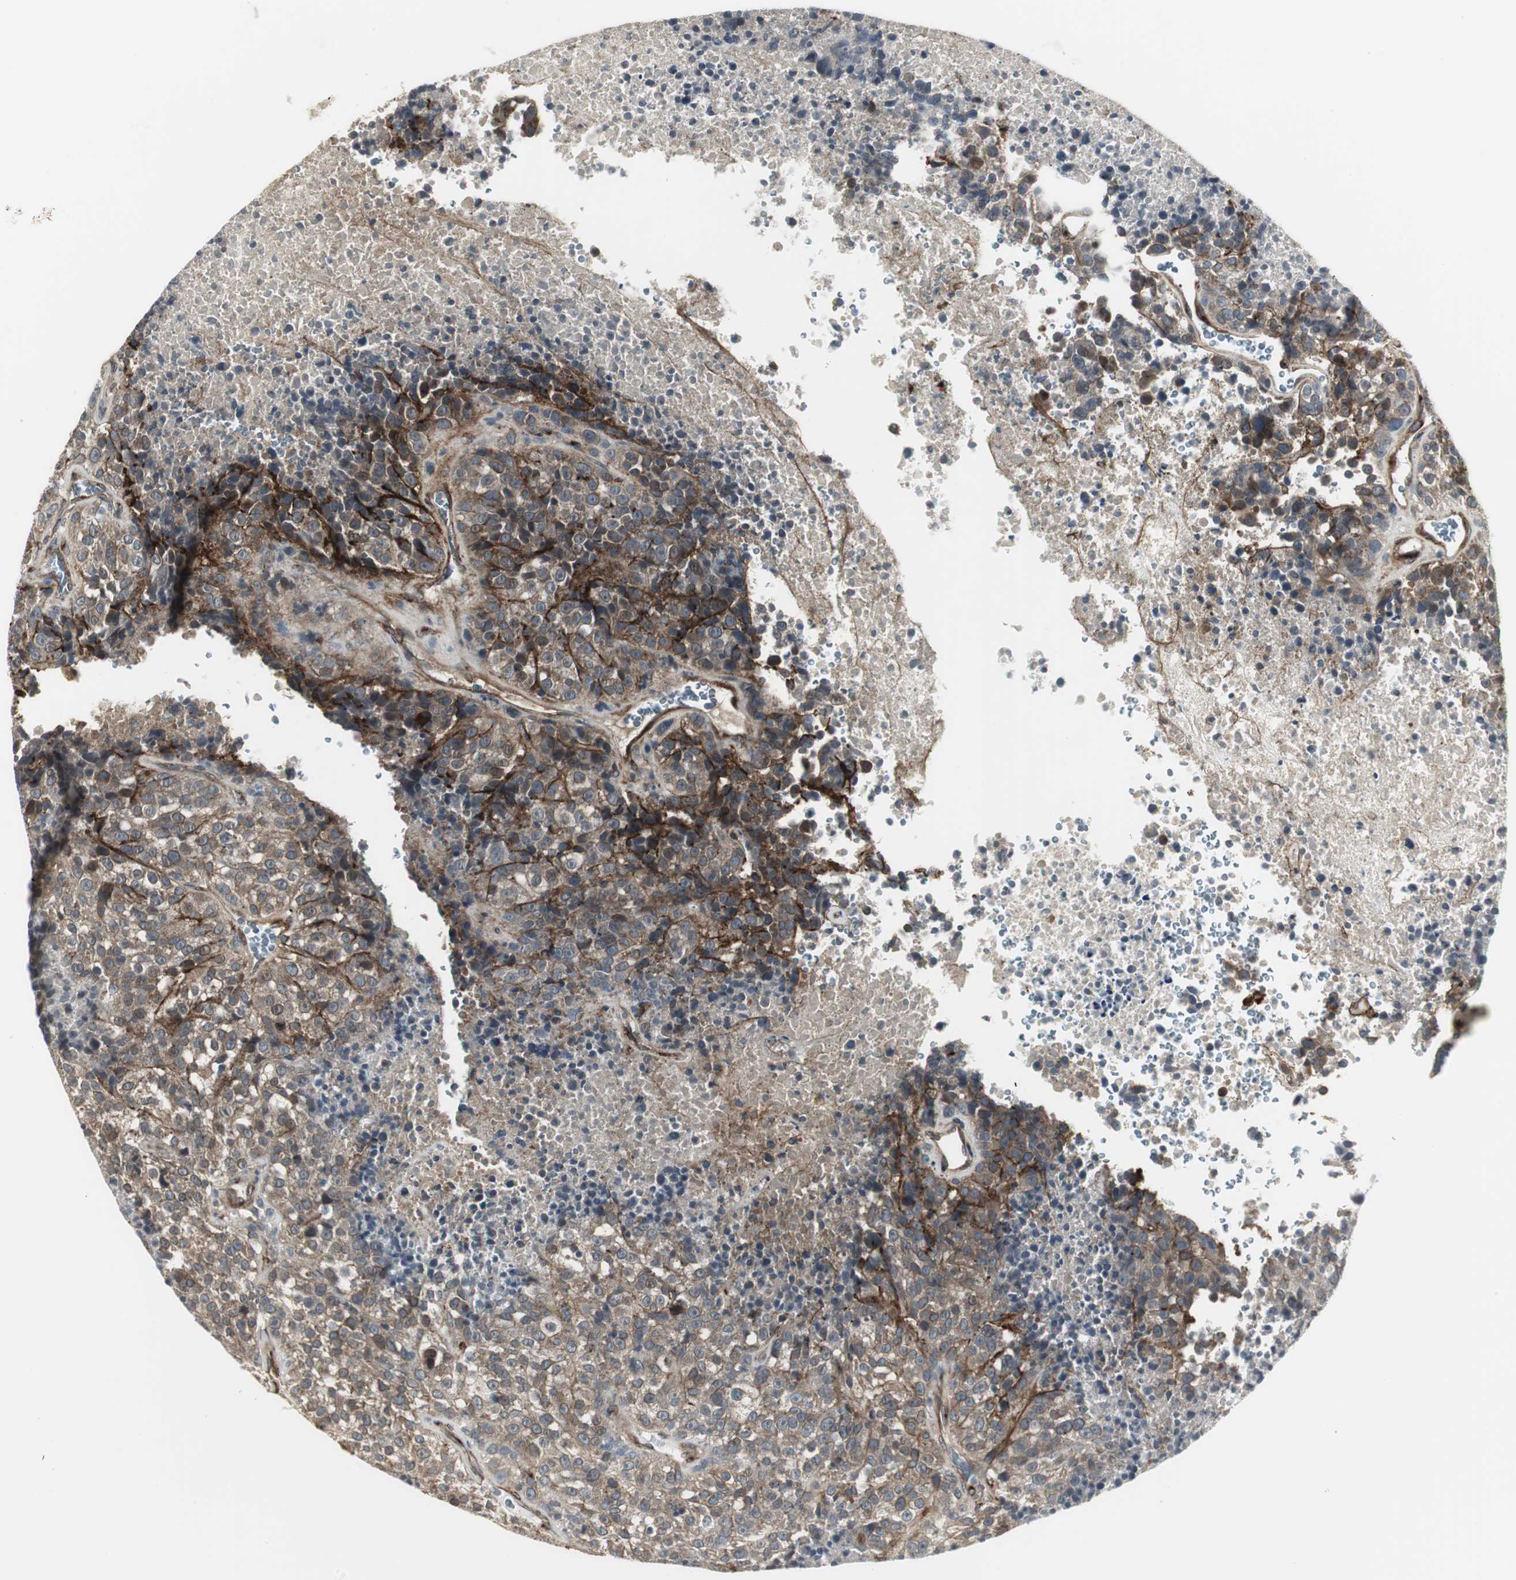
{"staining": {"intensity": "moderate", "quantity": "25%-75%", "location": "cytoplasmic/membranous"}, "tissue": "melanoma", "cell_type": "Tumor cells", "image_type": "cancer", "snomed": [{"axis": "morphology", "description": "Malignant melanoma, Metastatic site"}, {"axis": "topography", "description": "Cerebral cortex"}], "caption": "Immunohistochemistry (IHC) staining of melanoma, which displays medium levels of moderate cytoplasmic/membranous staining in approximately 25%-75% of tumor cells indicating moderate cytoplasmic/membranous protein expression. The staining was performed using DAB (brown) for protein detection and nuclei were counterstained in hematoxylin (blue).", "gene": "SCYL3", "patient": {"sex": "female", "age": 52}}